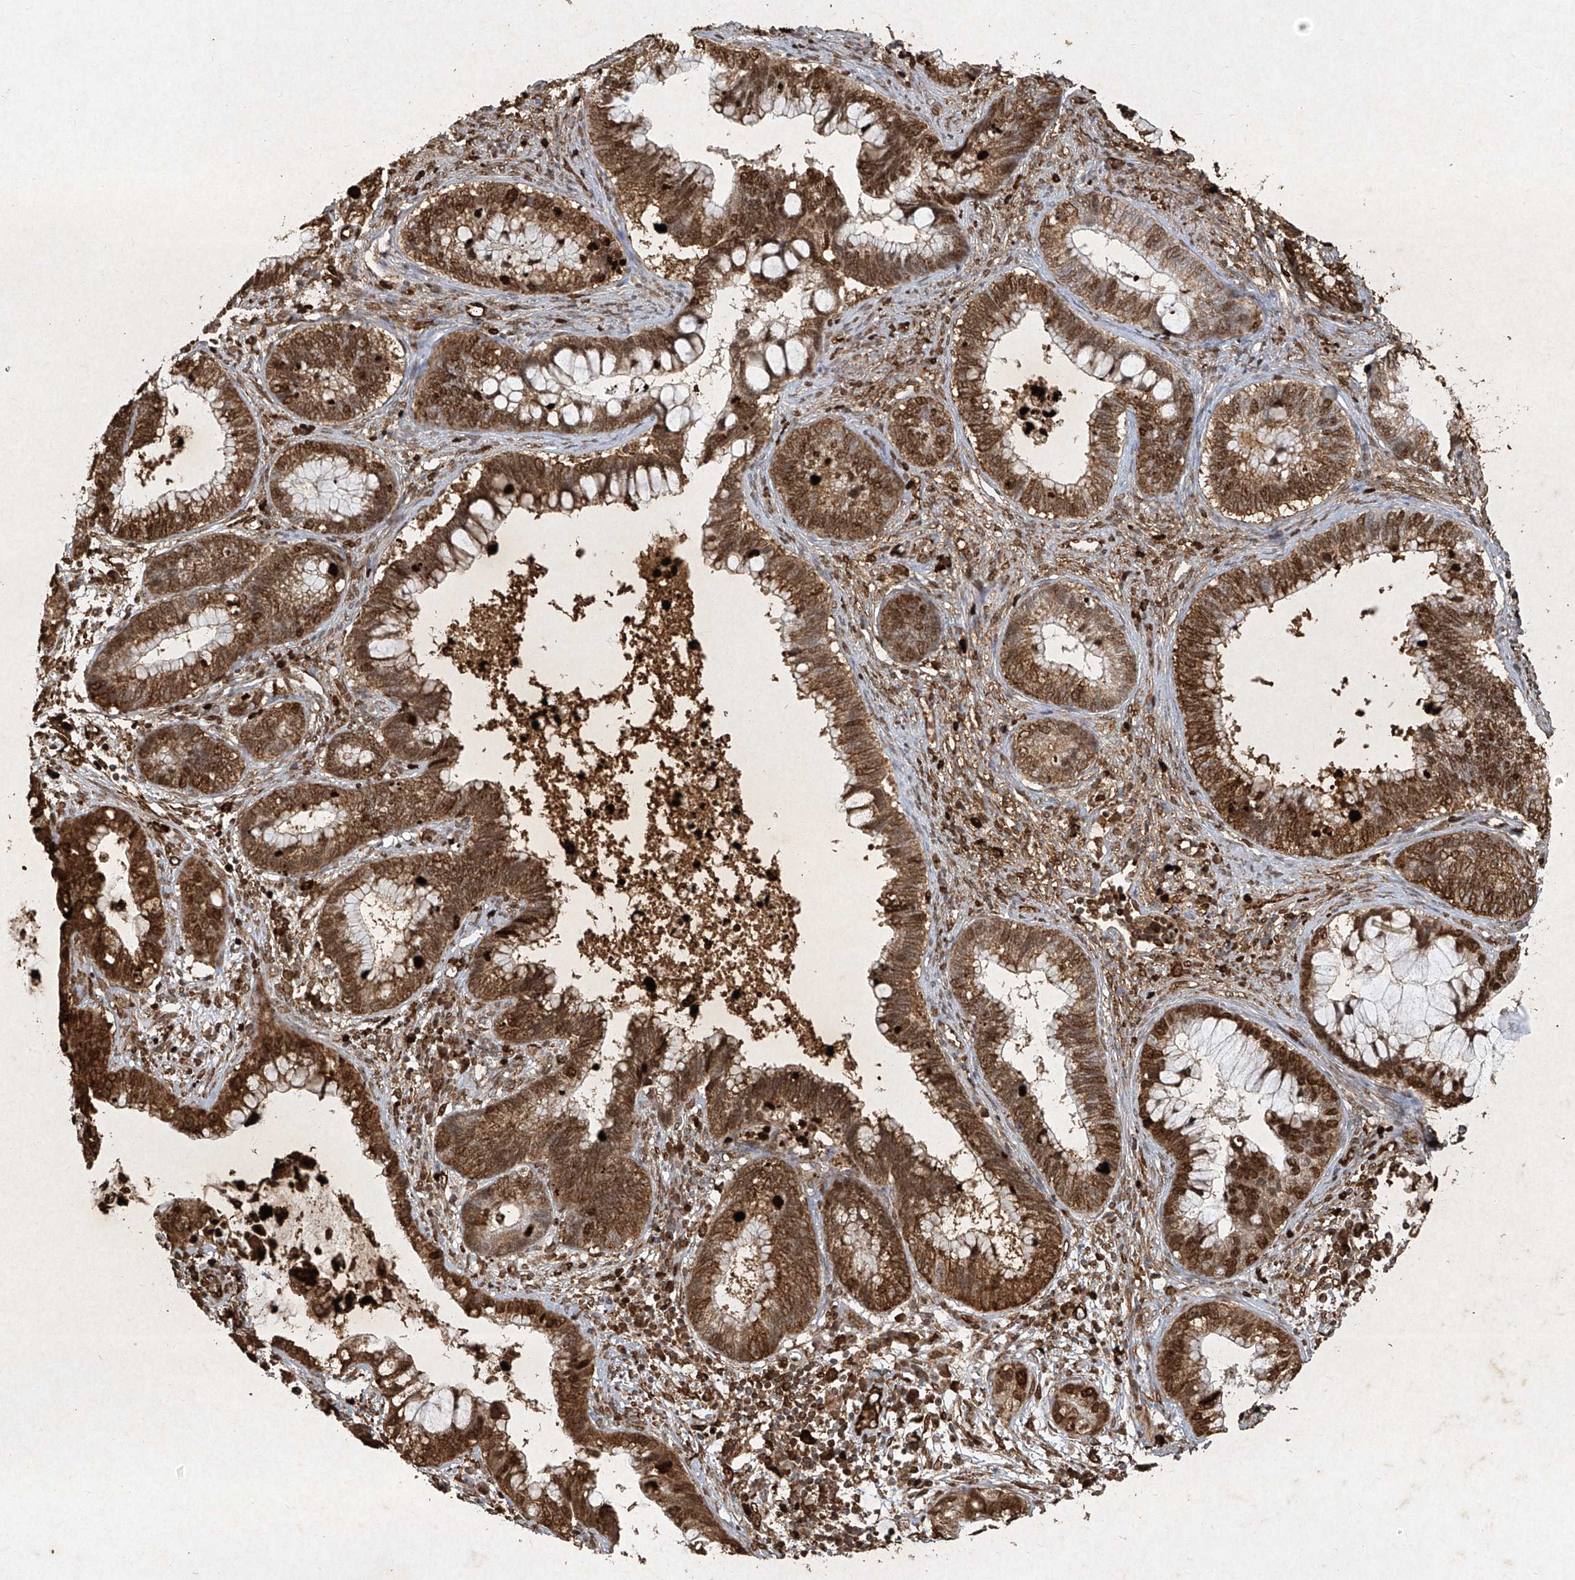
{"staining": {"intensity": "moderate", "quantity": ">75%", "location": "cytoplasmic/membranous,nuclear"}, "tissue": "cervical cancer", "cell_type": "Tumor cells", "image_type": "cancer", "snomed": [{"axis": "morphology", "description": "Adenocarcinoma, NOS"}, {"axis": "topography", "description": "Cervix"}], "caption": "Protein expression analysis of cervical cancer (adenocarcinoma) reveals moderate cytoplasmic/membranous and nuclear expression in about >75% of tumor cells.", "gene": "ATRIP", "patient": {"sex": "female", "age": 44}}